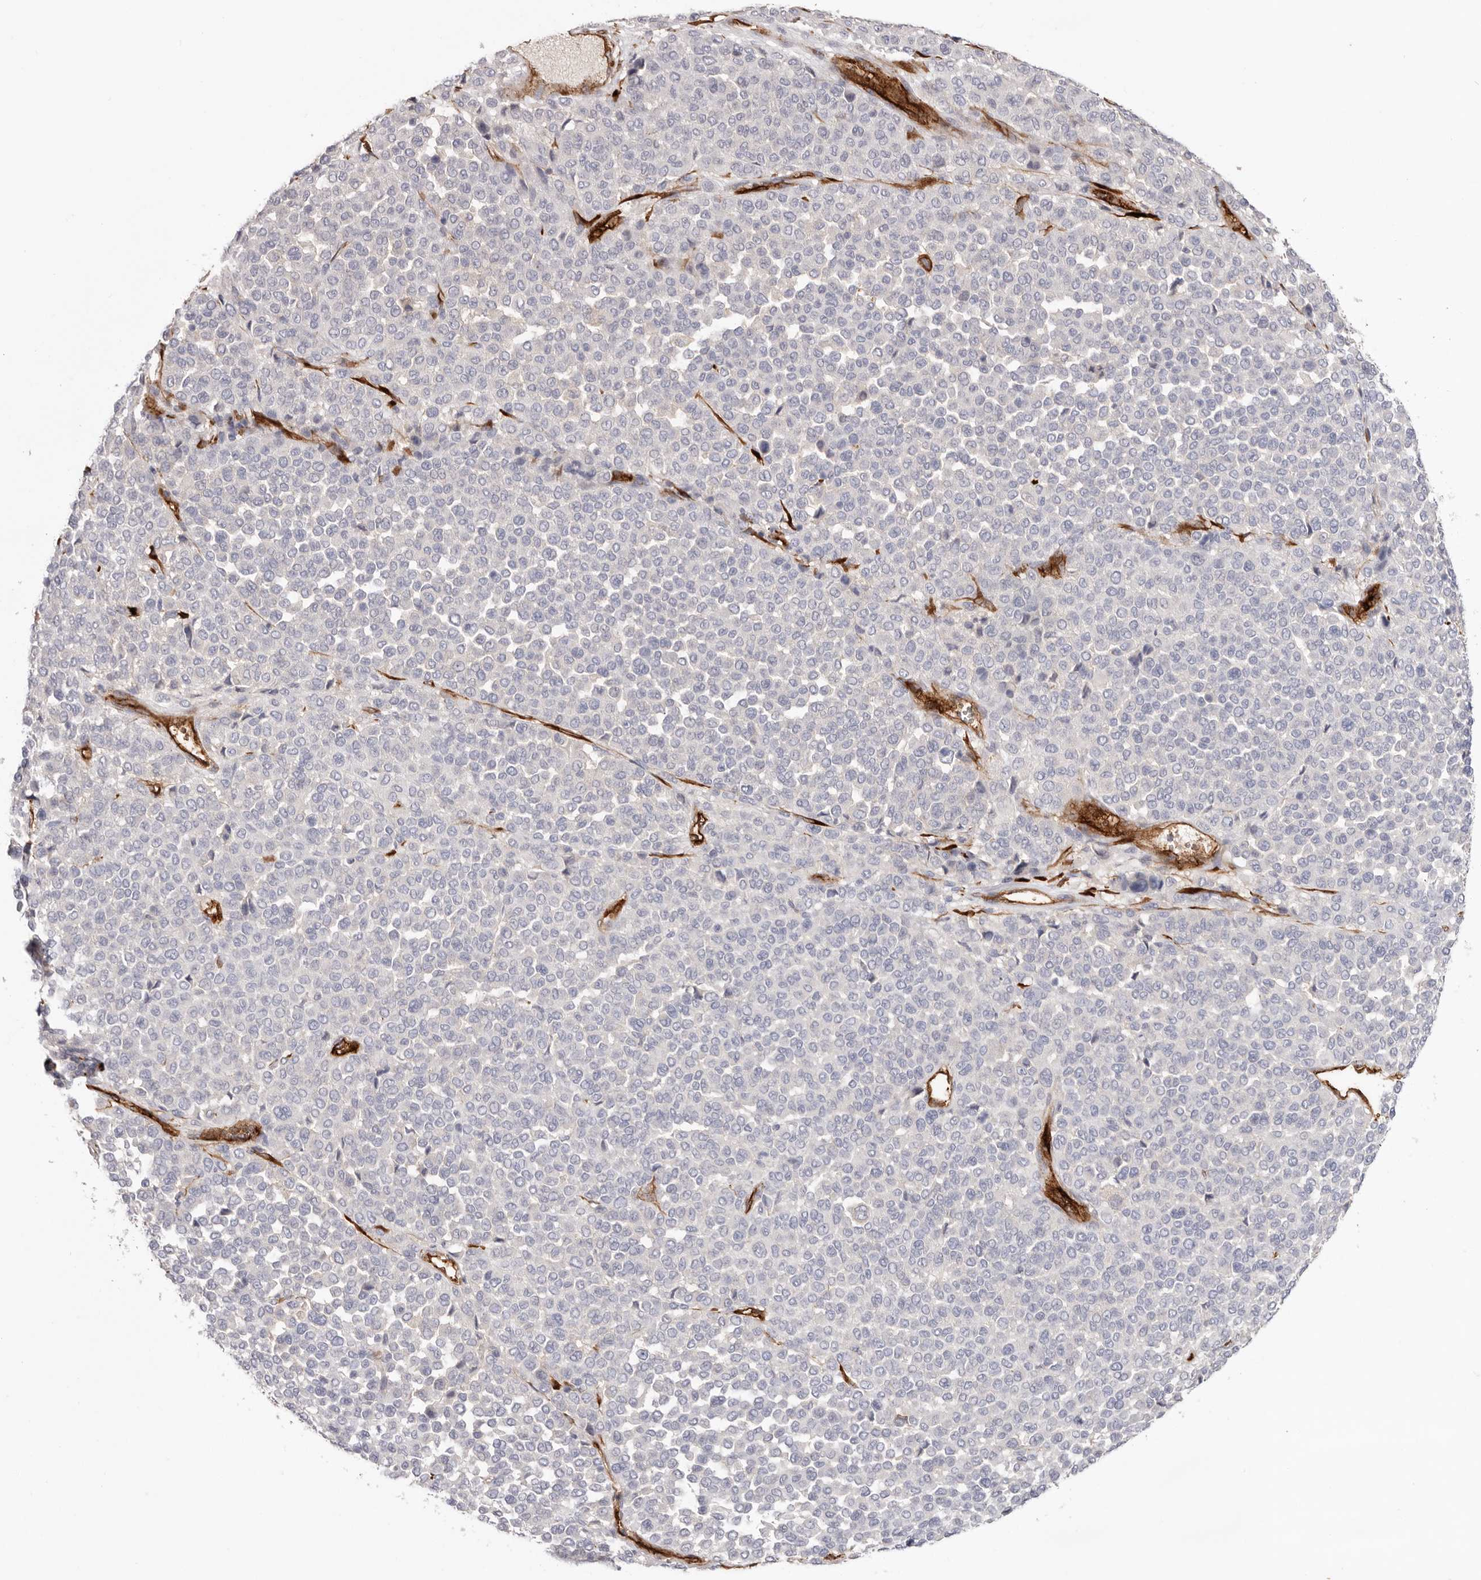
{"staining": {"intensity": "negative", "quantity": "none", "location": "none"}, "tissue": "melanoma", "cell_type": "Tumor cells", "image_type": "cancer", "snomed": [{"axis": "morphology", "description": "Malignant melanoma, Metastatic site"}, {"axis": "topography", "description": "Pancreas"}], "caption": "Micrograph shows no protein staining in tumor cells of melanoma tissue. (DAB IHC with hematoxylin counter stain).", "gene": "LRRC66", "patient": {"sex": "female", "age": 30}}